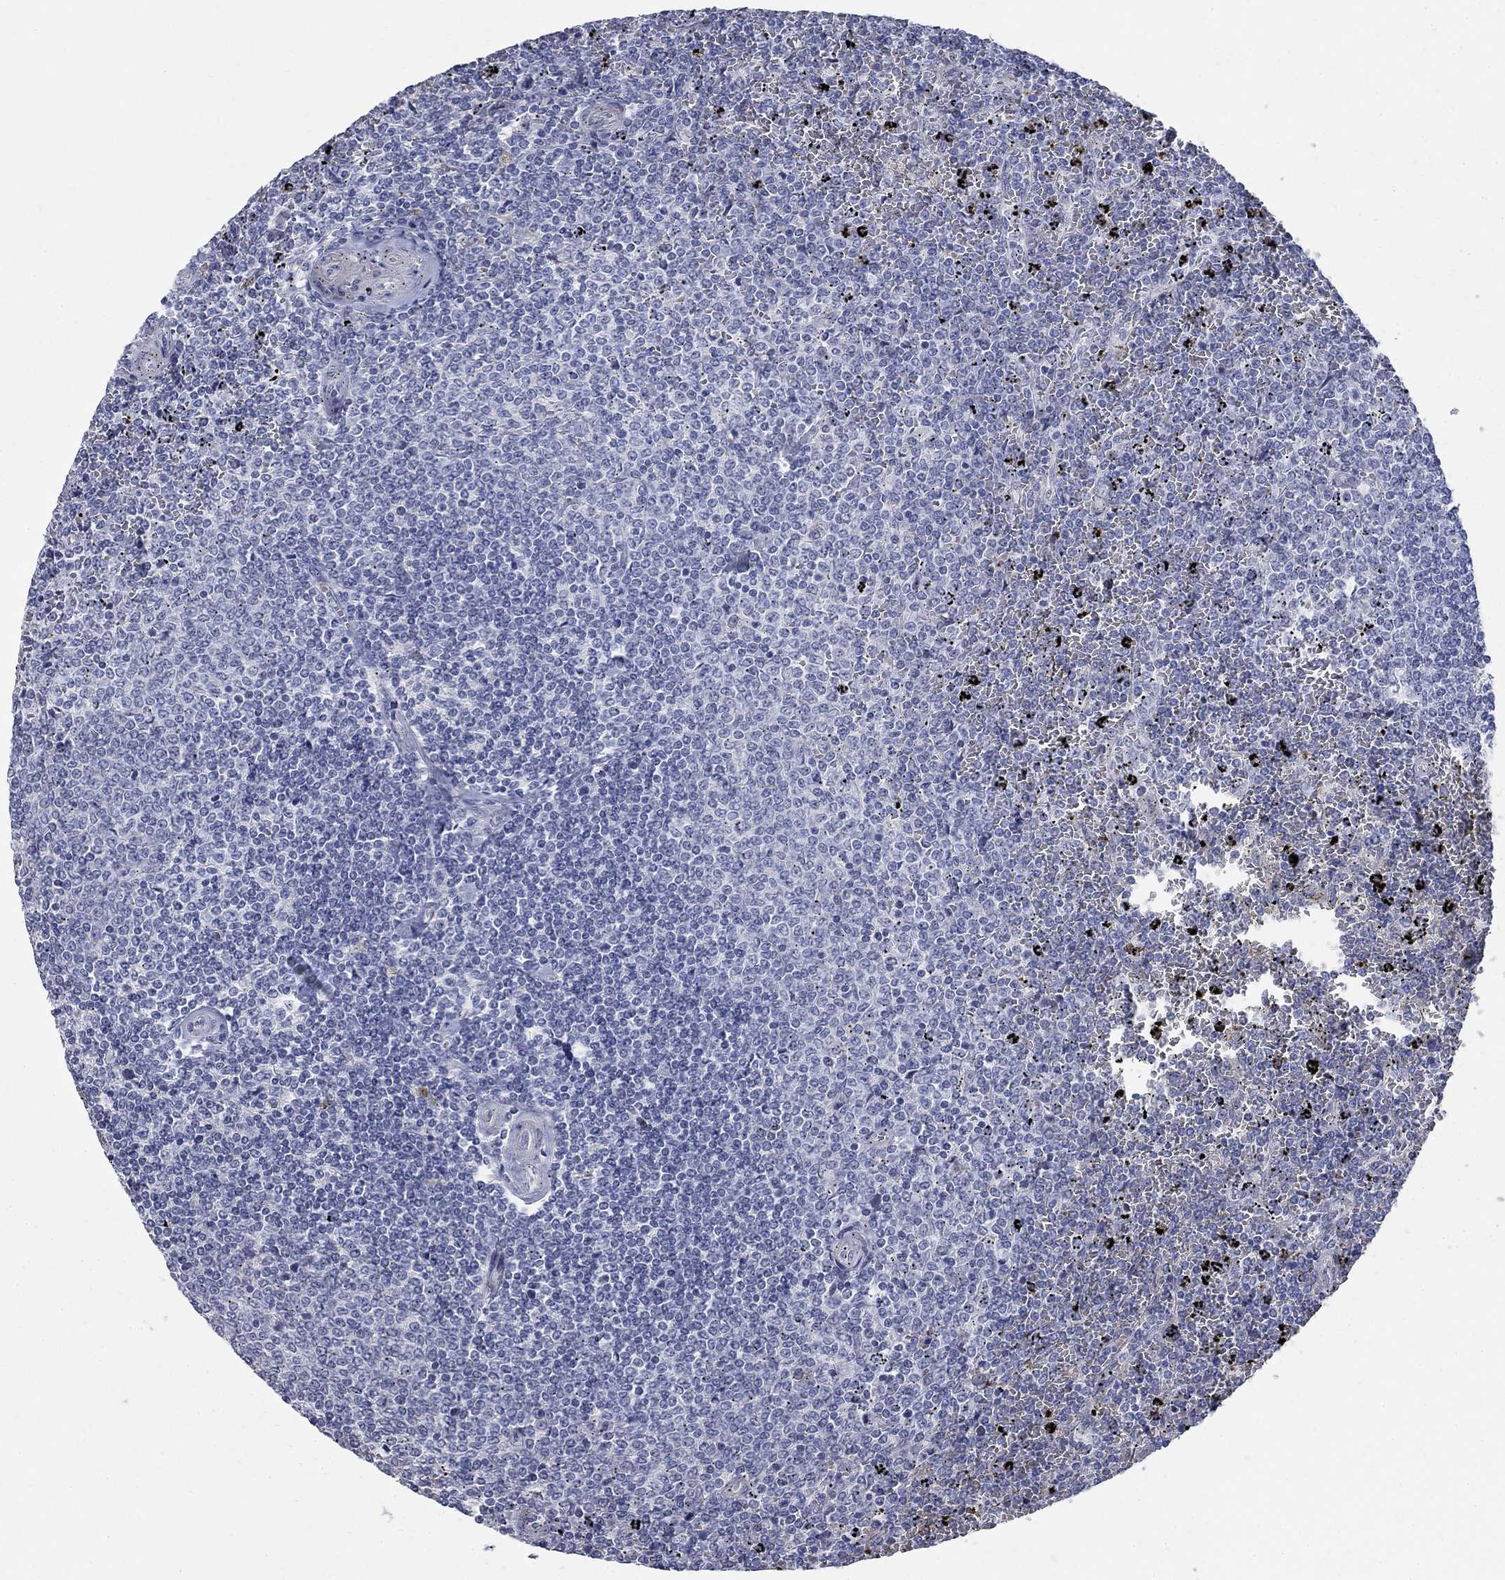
{"staining": {"intensity": "negative", "quantity": "none", "location": "none"}, "tissue": "lymphoma", "cell_type": "Tumor cells", "image_type": "cancer", "snomed": [{"axis": "morphology", "description": "Malignant lymphoma, non-Hodgkin's type, Low grade"}, {"axis": "topography", "description": "Spleen"}], "caption": "Malignant lymphoma, non-Hodgkin's type (low-grade) was stained to show a protein in brown. There is no significant expression in tumor cells.", "gene": "DNER", "patient": {"sex": "female", "age": 77}}